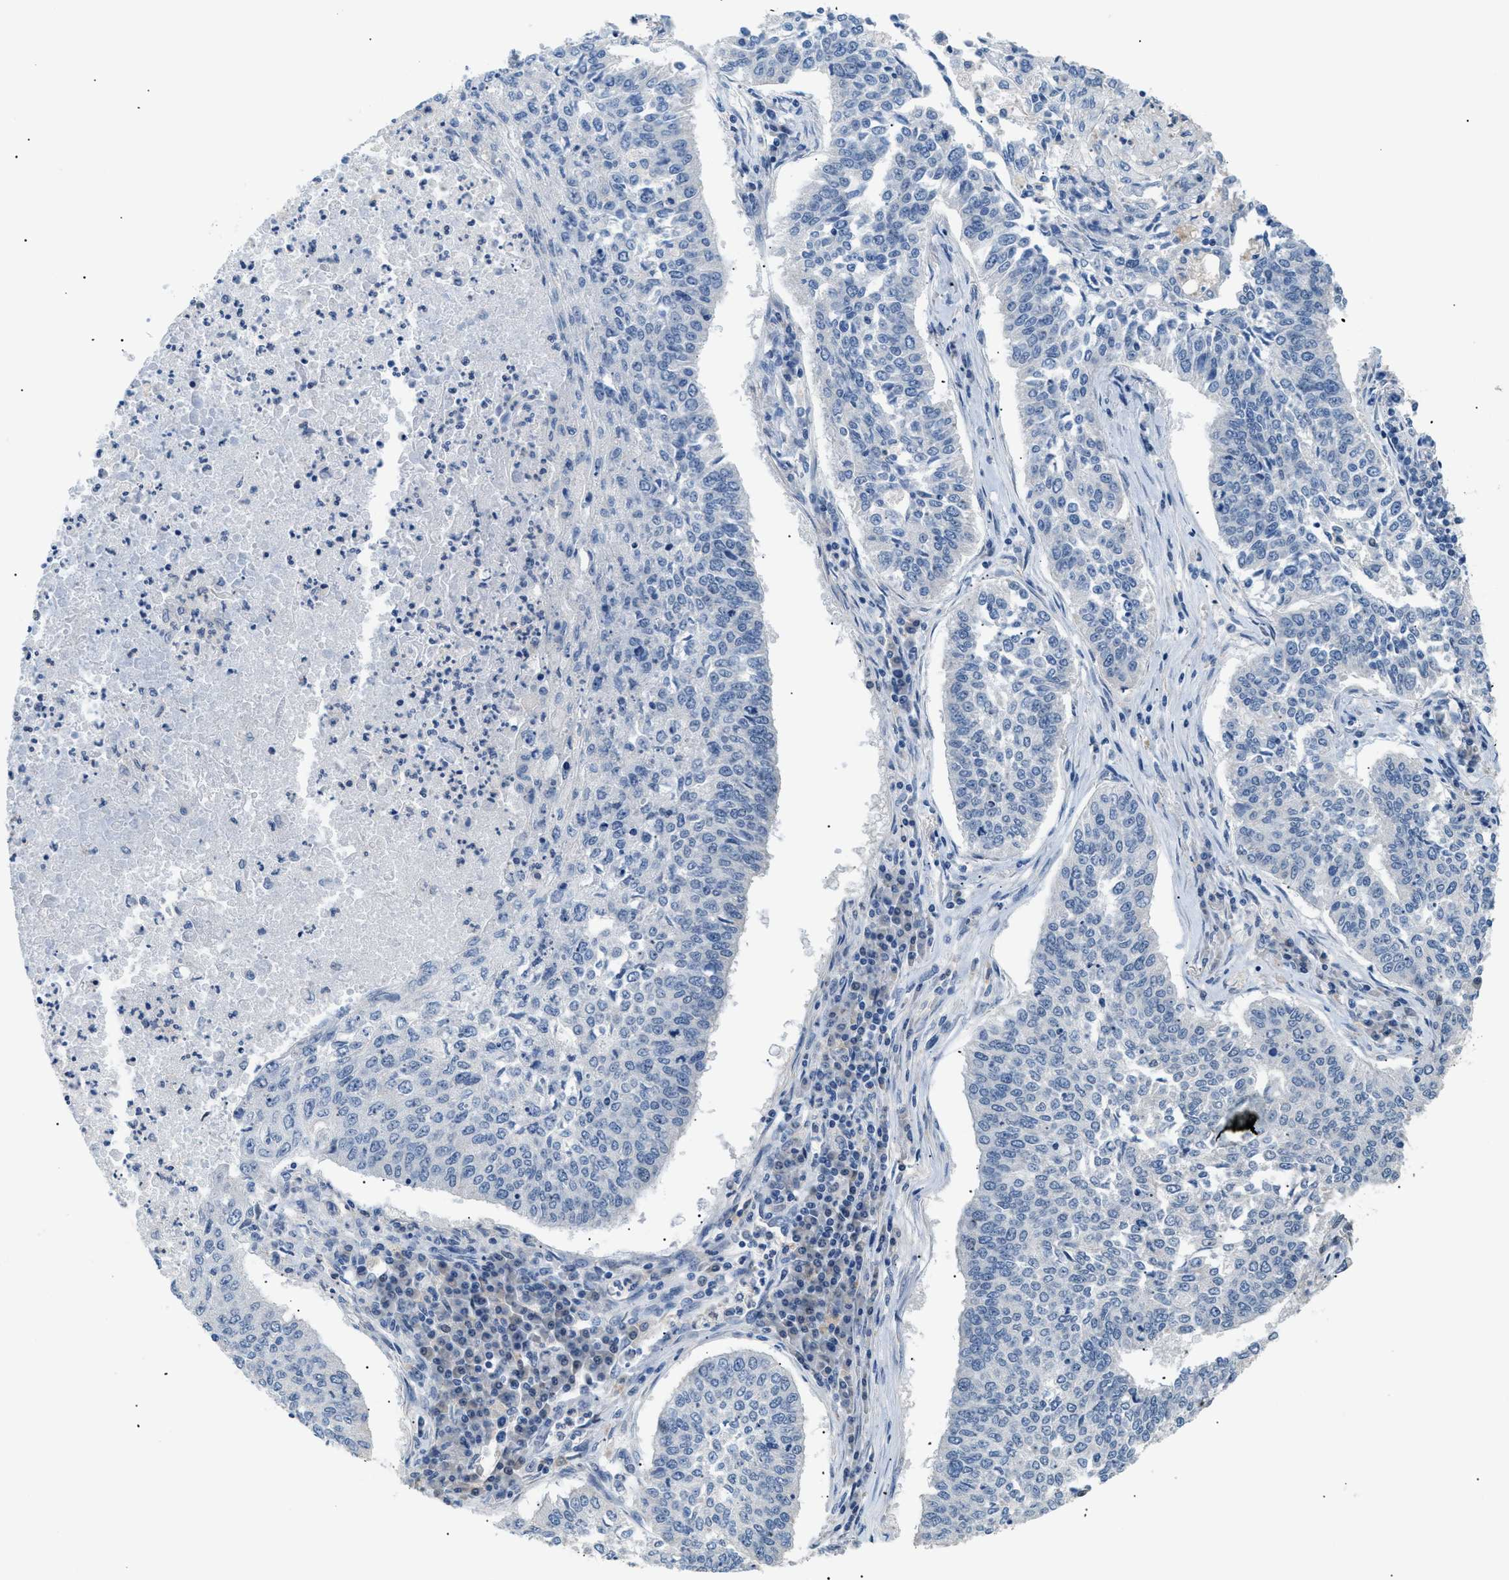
{"staining": {"intensity": "negative", "quantity": "none", "location": "none"}, "tissue": "lung cancer", "cell_type": "Tumor cells", "image_type": "cancer", "snomed": [{"axis": "morphology", "description": "Normal tissue, NOS"}, {"axis": "morphology", "description": "Squamous cell carcinoma, NOS"}, {"axis": "topography", "description": "Cartilage tissue"}, {"axis": "topography", "description": "Bronchus"}, {"axis": "topography", "description": "Lung"}], "caption": "A histopathology image of lung cancer (squamous cell carcinoma) stained for a protein demonstrates no brown staining in tumor cells.", "gene": "AKR1A1", "patient": {"sex": "female", "age": 49}}